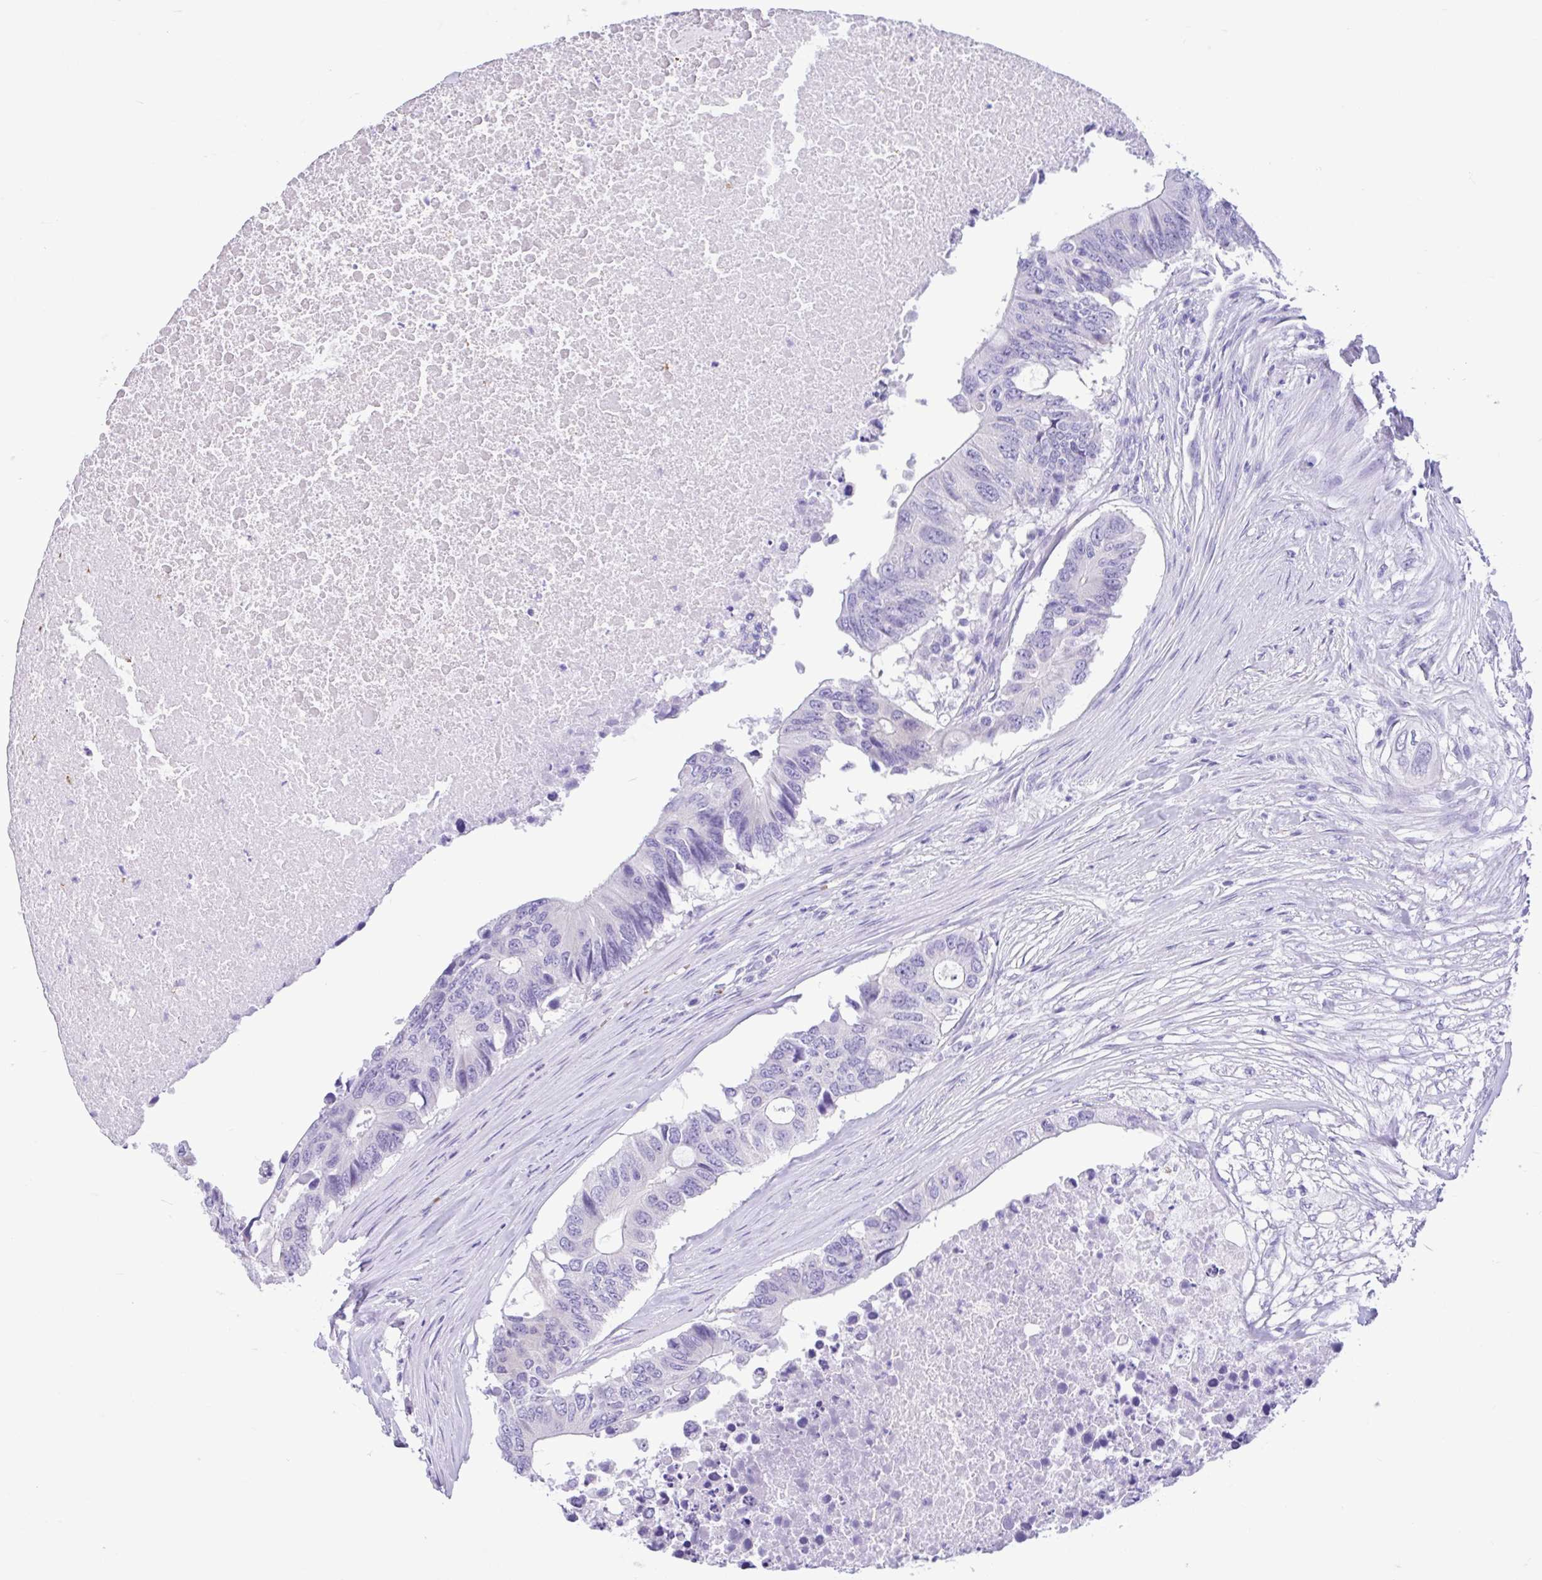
{"staining": {"intensity": "negative", "quantity": "none", "location": "none"}, "tissue": "colorectal cancer", "cell_type": "Tumor cells", "image_type": "cancer", "snomed": [{"axis": "morphology", "description": "Adenocarcinoma, NOS"}, {"axis": "topography", "description": "Colon"}], "caption": "Colorectal cancer stained for a protein using immunohistochemistry (IHC) exhibits no positivity tumor cells.", "gene": "TMEM79", "patient": {"sex": "male", "age": 71}}